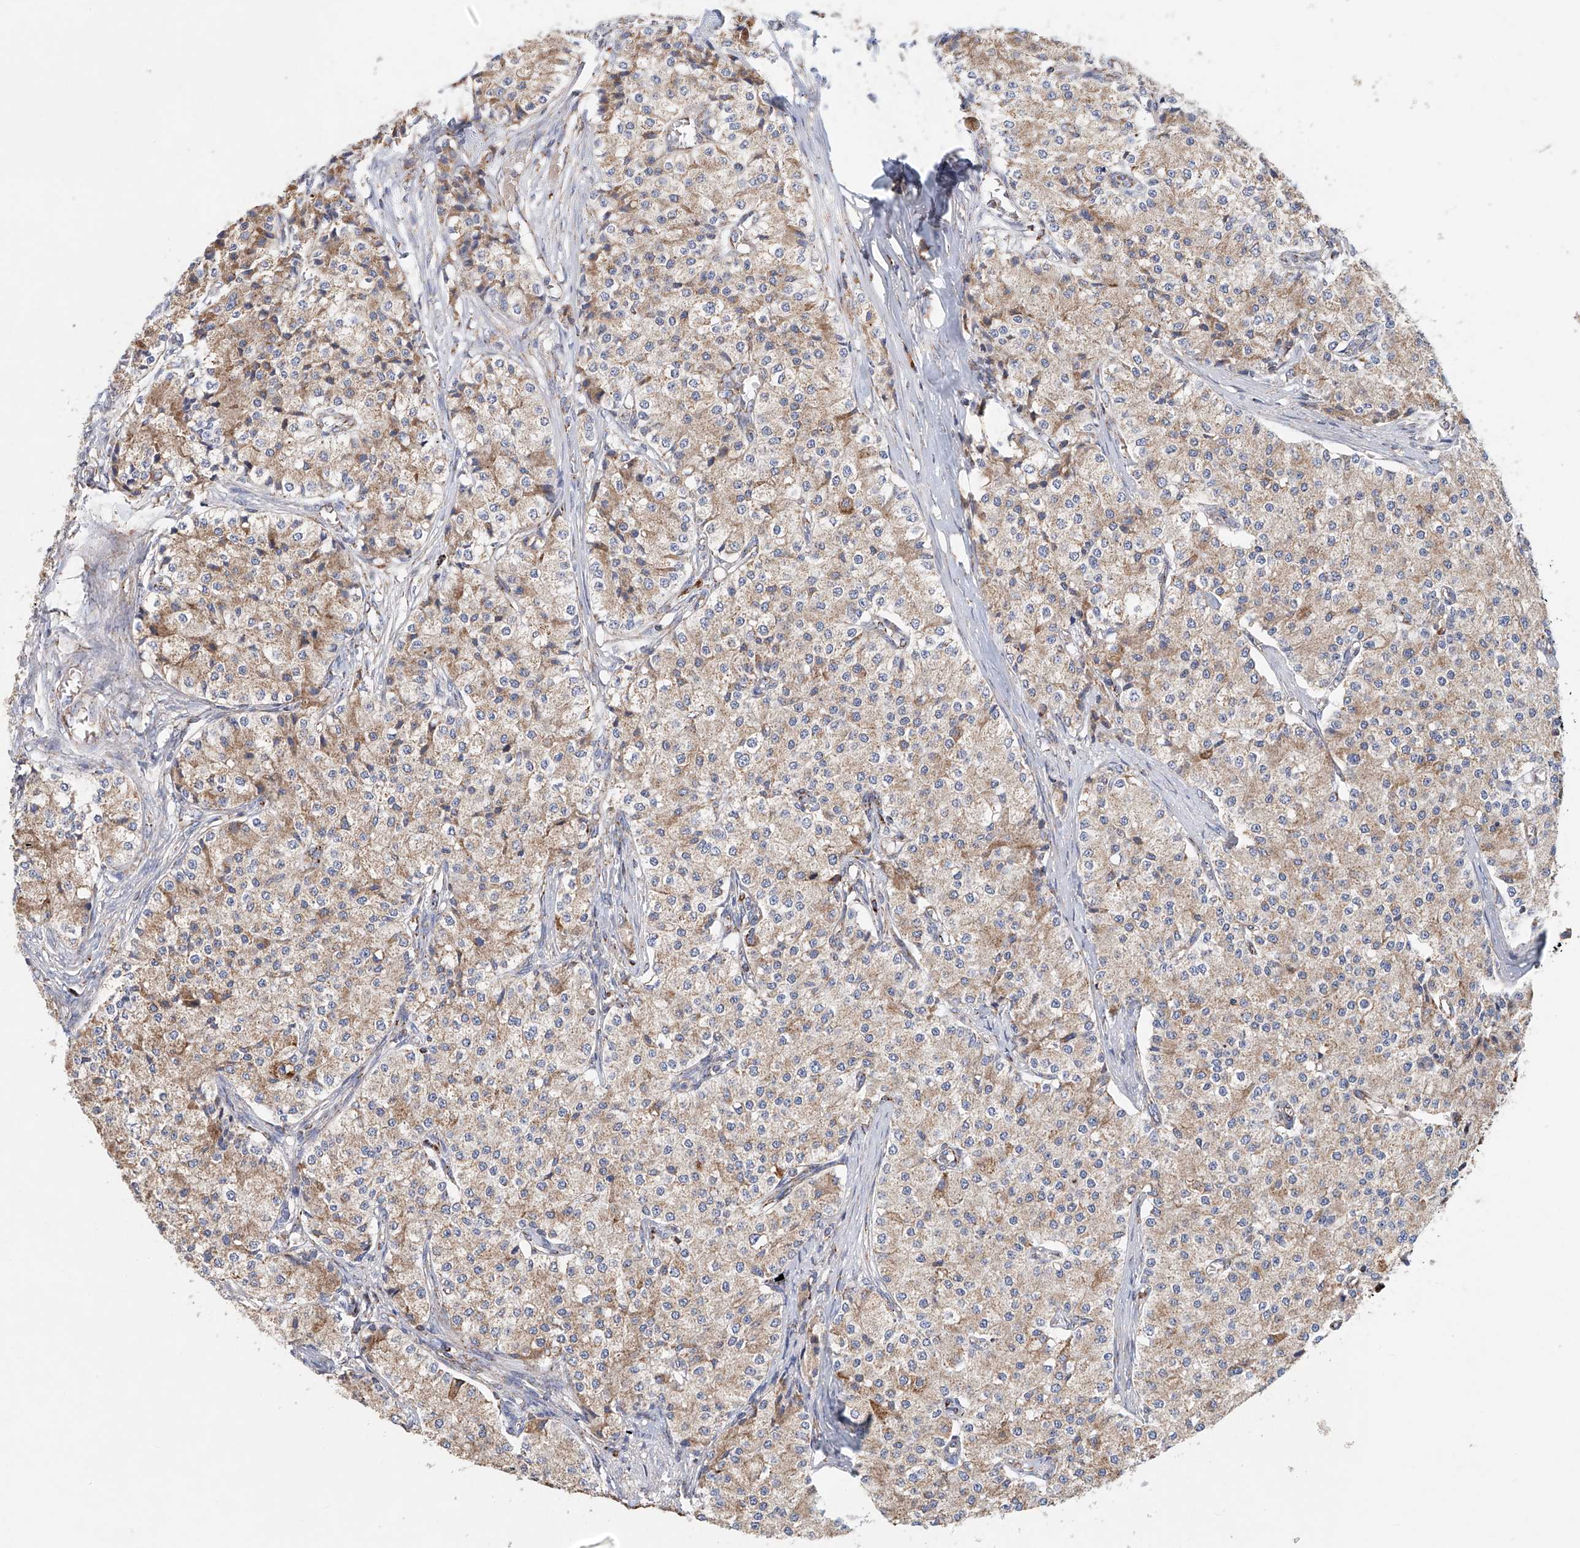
{"staining": {"intensity": "weak", "quantity": ">75%", "location": "cytoplasmic/membranous"}, "tissue": "carcinoid", "cell_type": "Tumor cells", "image_type": "cancer", "snomed": [{"axis": "morphology", "description": "Carcinoid, malignant, NOS"}, {"axis": "topography", "description": "Colon"}], "caption": "Human carcinoid (malignant) stained with a brown dye exhibits weak cytoplasmic/membranous positive staining in about >75% of tumor cells.", "gene": "MCL1", "patient": {"sex": "female", "age": 52}}